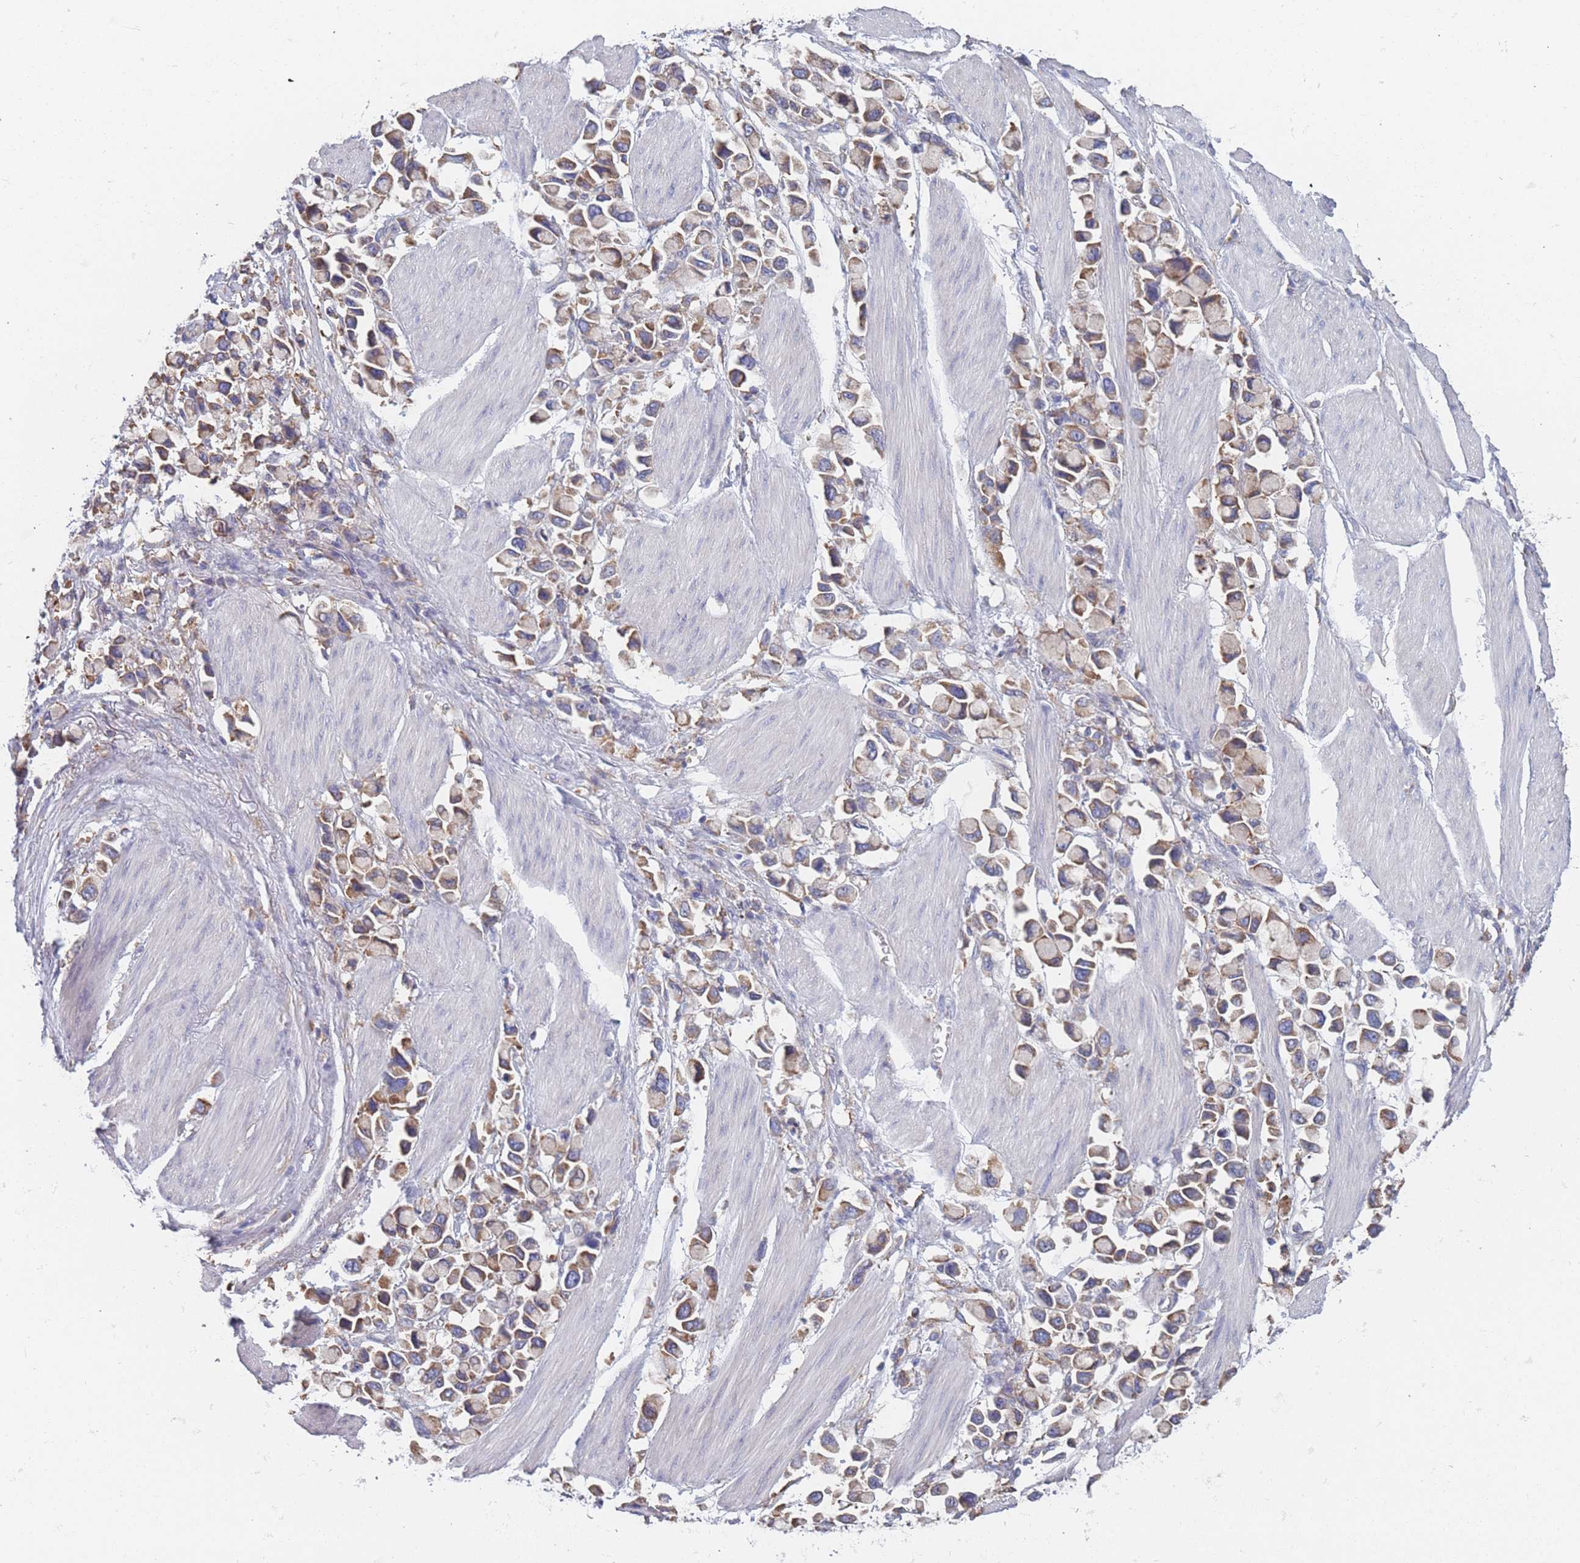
{"staining": {"intensity": "weak", "quantity": "25%-75%", "location": "cytoplasmic/membranous"}, "tissue": "stomach cancer", "cell_type": "Tumor cells", "image_type": "cancer", "snomed": [{"axis": "morphology", "description": "Adenocarcinoma, NOS"}, {"axis": "topography", "description": "Stomach"}], "caption": "A brown stain highlights weak cytoplasmic/membranous staining of a protein in human stomach adenocarcinoma tumor cells. The staining is performed using DAB brown chromogen to label protein expression. The nuclei are counter-stained blue using hematoxylin.", "gene": "OR7C2", "patient": {"sex": "female", "age": 81}}